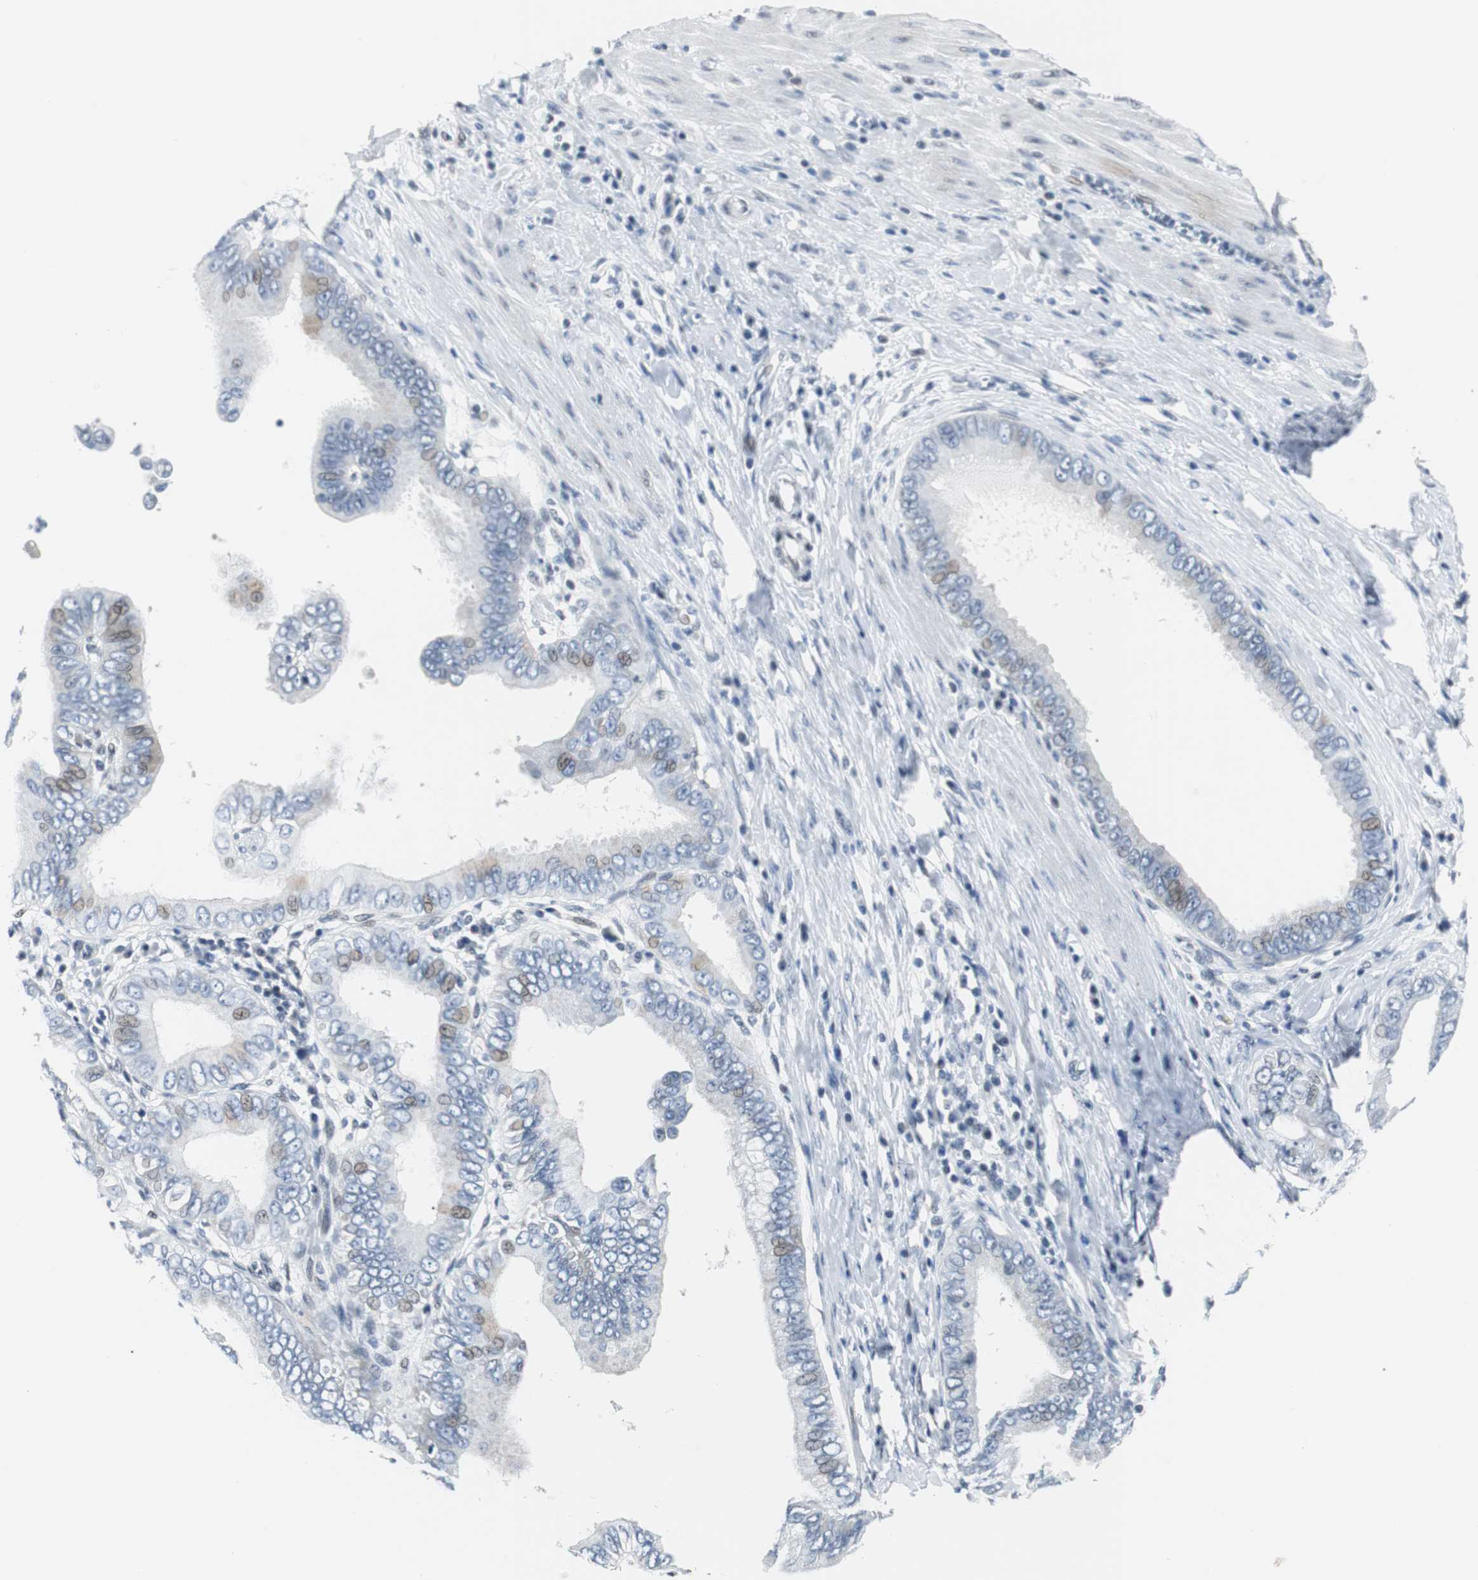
{"staining": {"intensity": "weak", "quantity": "<25%", "location": "nuclear"}, "tissue": "pancreatic cancer", "cell_type": "Tumor cells", "image_type": "cancer", "snomed": [{"axis": "morphology", "description": "Normal tissue, NOS"}, {"axis": "topography", "description": "Lymph node"}], "caption": "The image reveals no staining of tumor cells in pancreatic cancer.", "gene": "MTA1", "patient": {"sex": "male", "age": 50}}